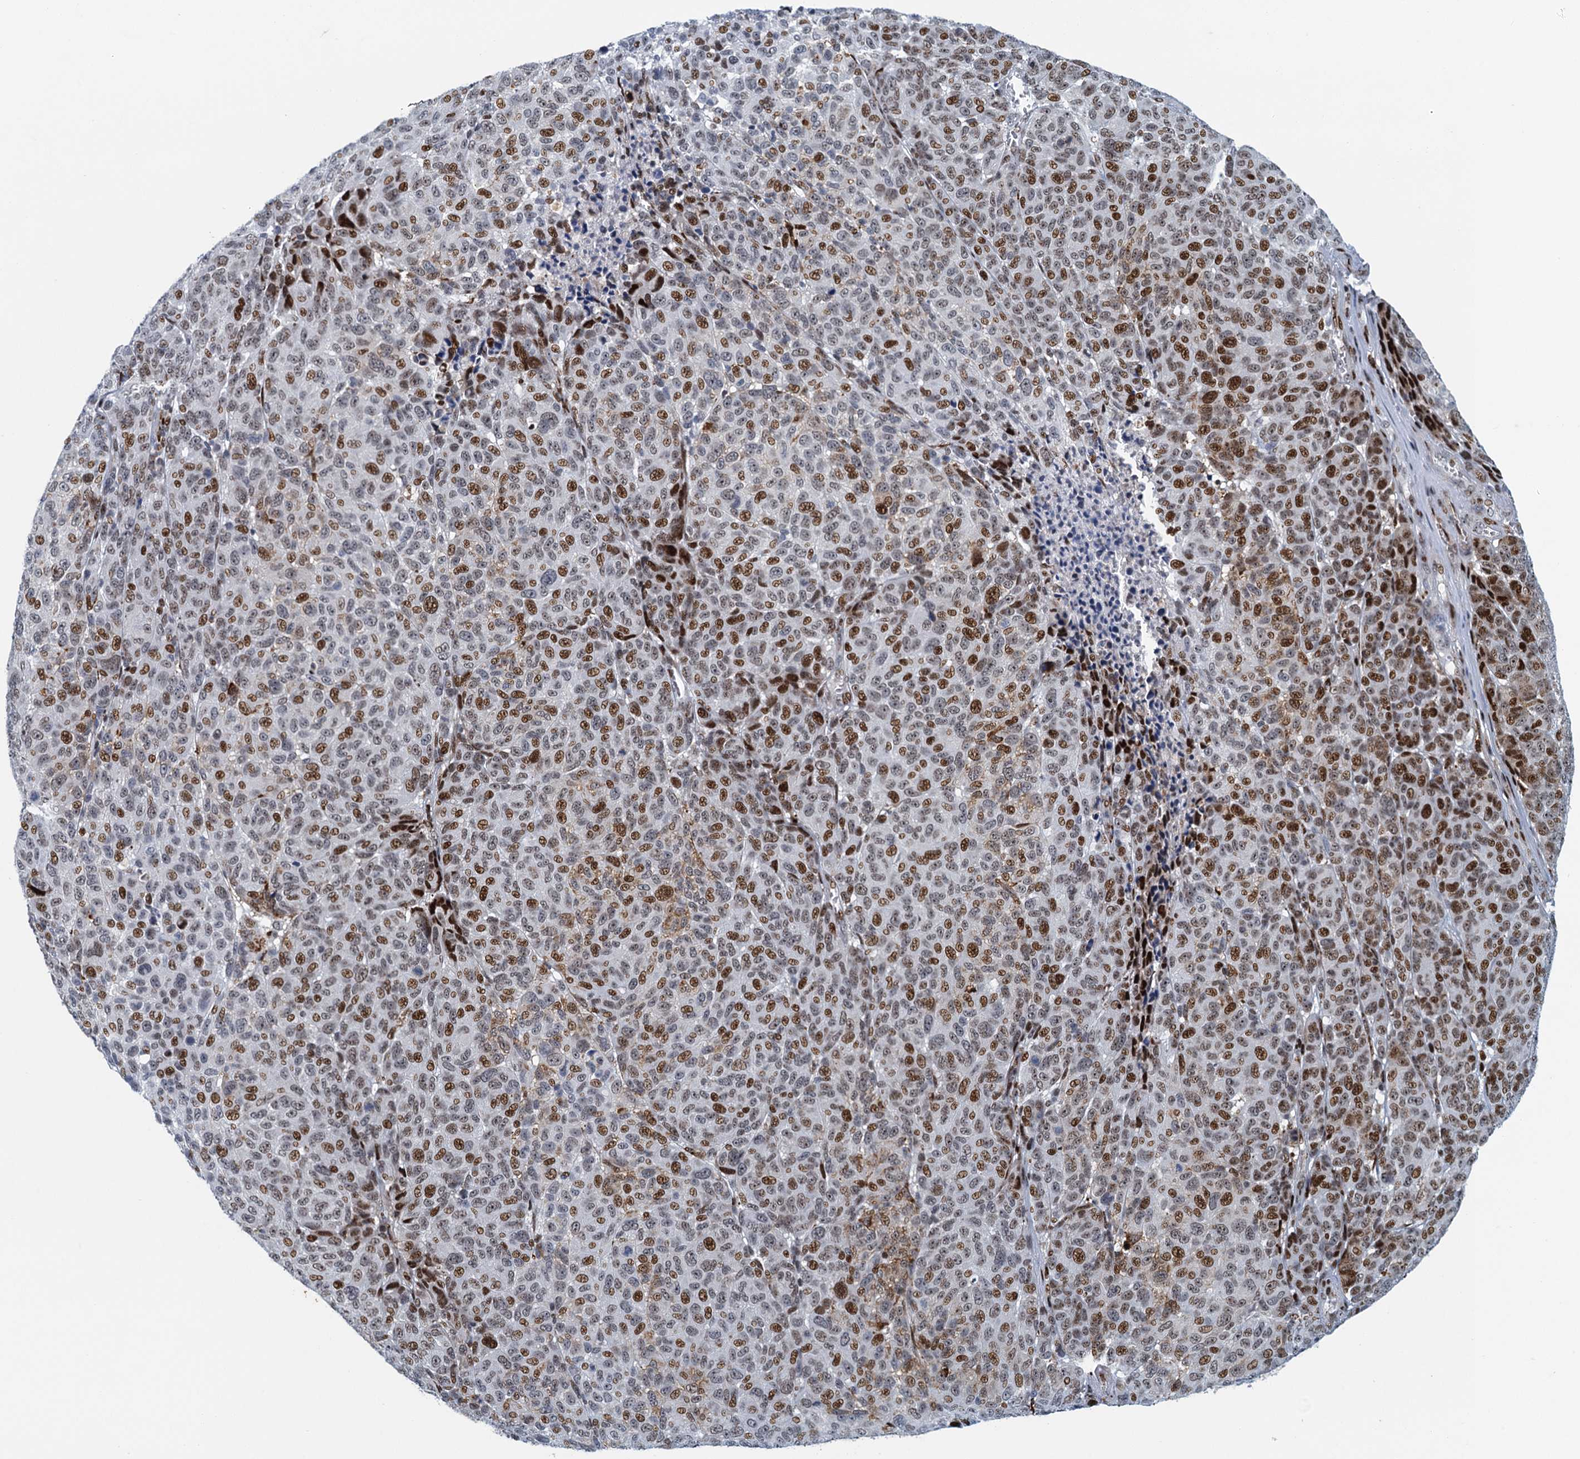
{"staining": {"intensity": "moderate", "quantity": ">75%", "location": "nuclear"}, "tissue": "melanoma", "cell_type": "Tumor cells", "image_type": "cancer", "snomed": [{"axis": "morphology", "description": "Malignant melanoma, NOS"}, {"axis": "topography", "description": "Skin"}], "caption": "A high-resolution histopathology image shows immunohistochemistry staining of melanoma, which displays moderate nuclear positivity in approximately >75% of tumor cells.", "gene": "ANKRD13D", "patient": {"sex": "male", "age": 49}}